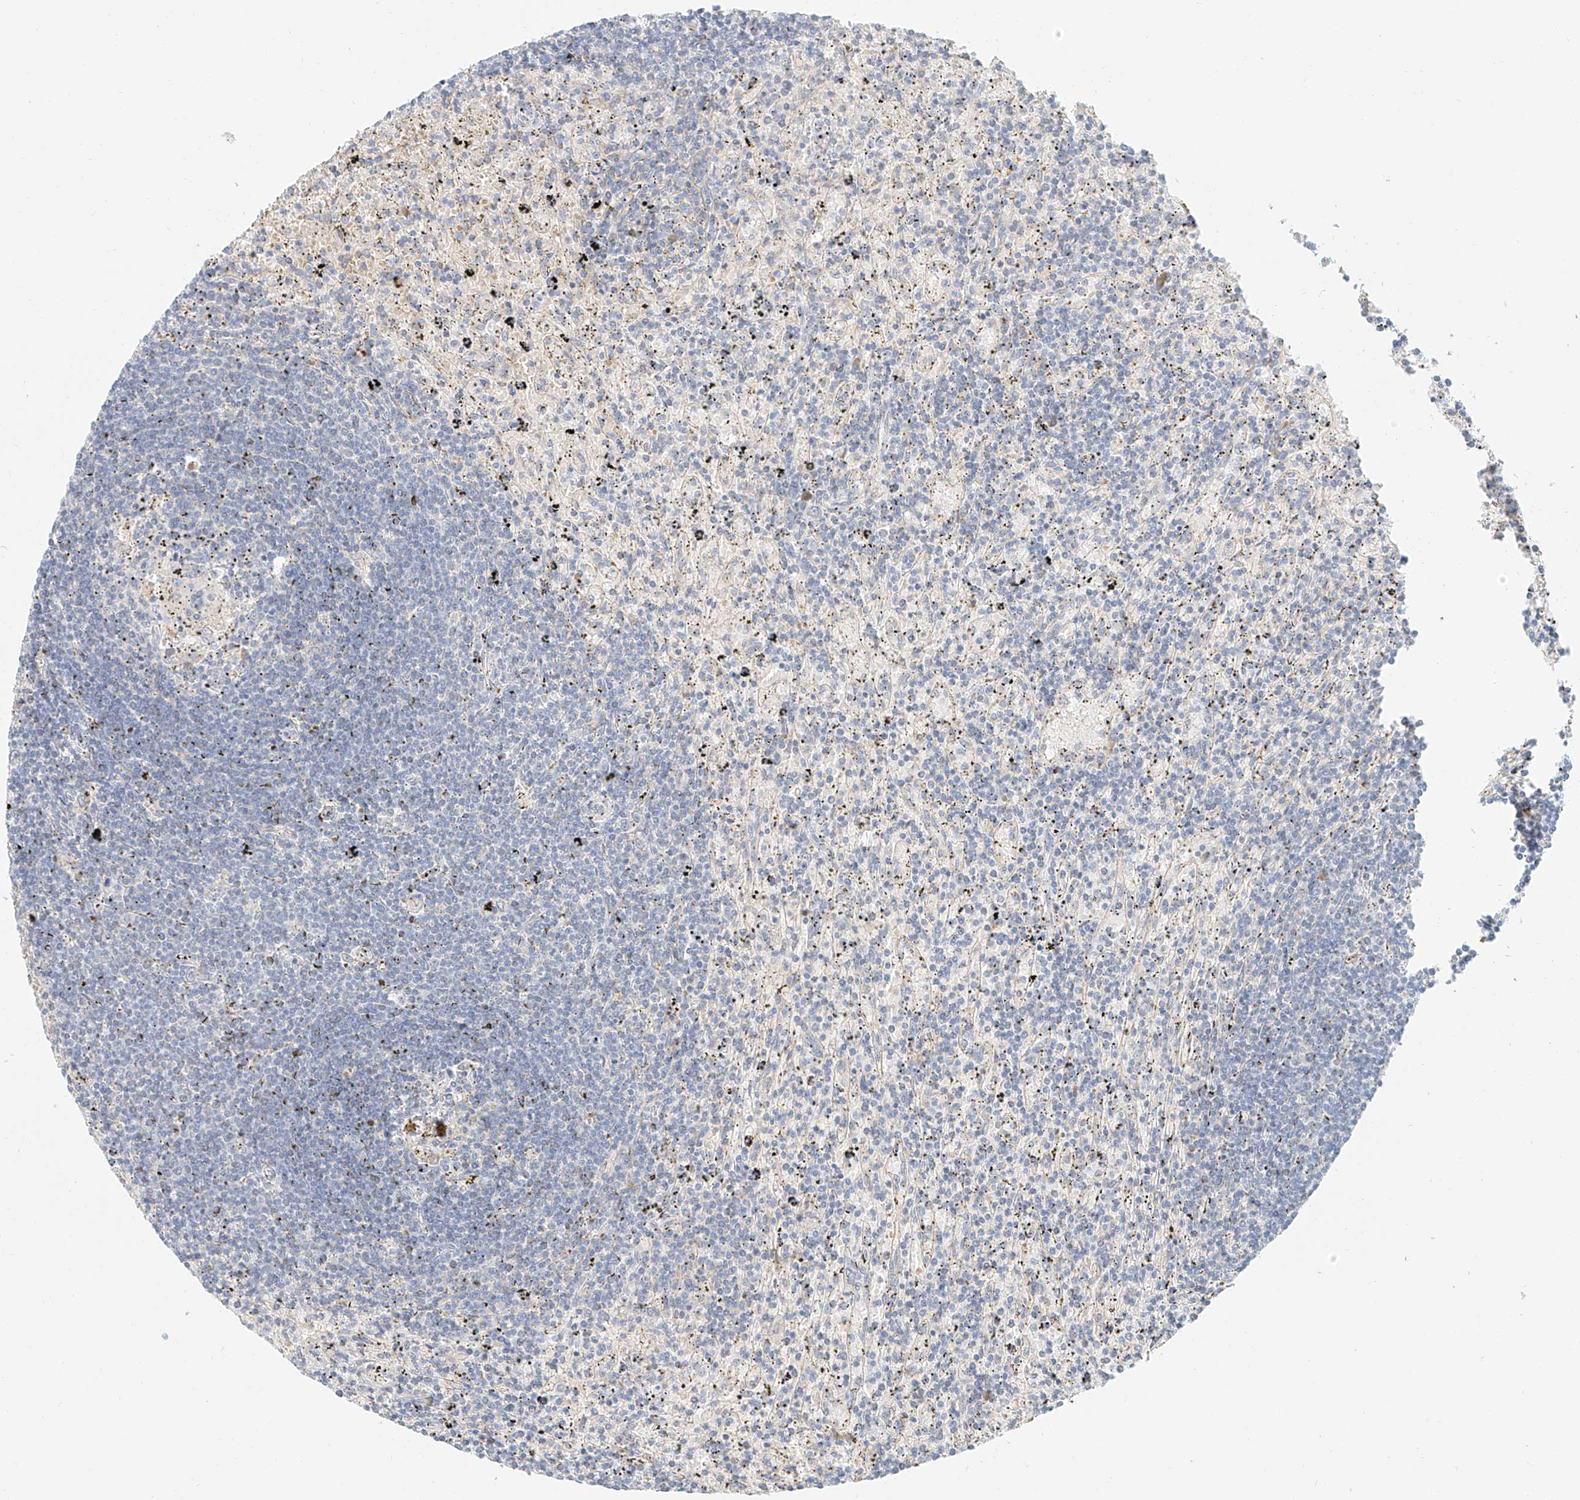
{"staining": {"intensity": "negative", "quantity": "none", "location": "none"}, "tissue": "lymphoma", "cell_type": "Tumor cells", "image_type": "cancer", "snomed": [{"axis": "morphology", "description": "Malignant lymphoma, non-Hodgkin's type, Low grade"}, {"axis": "topography", "description": "Spleen"}], "caption": "Tumor cells show no significant staining in low-grade malignant lymphoma, non-Hodgkin's type. (Stains: DAB IHC with hematoxylin counter stain, Microscopy: brightfield microscopy at high magnification).", "gene": "CXorf58", "patient": {"sex": "male", "age": 76}}